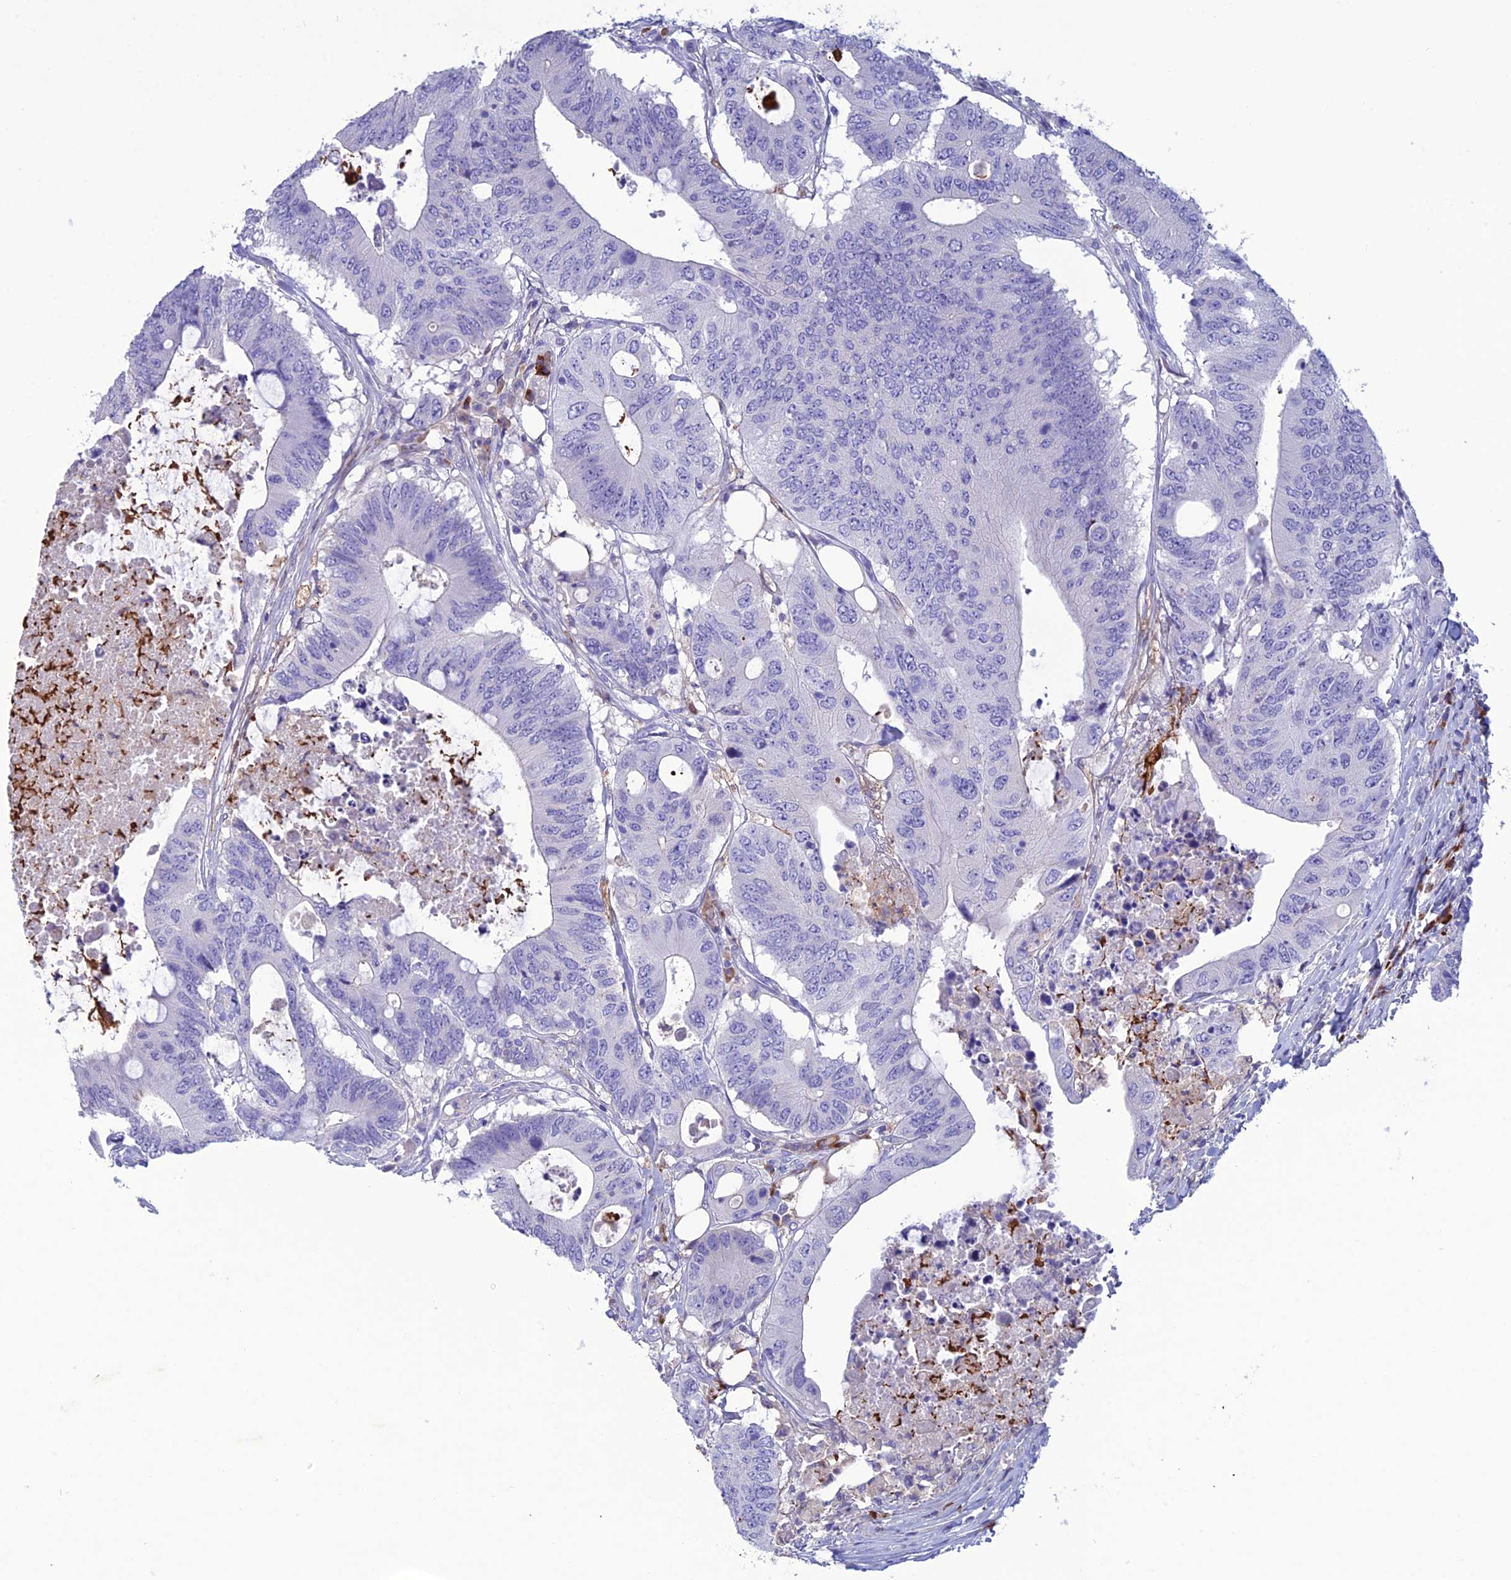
{"staining": {"intensity": "negative", "quantity": "none", "location": "none"}, "tissue": "colorectal cancer", "cell_type": "Tumor cells", "image_type": "cancer", "snomed": [{"axis": "morphology", "description": "Adenocarcinoma, NOS"}, {"axis": "topography", "description": "Colon"}], "caption": "An immunohistochemistry image of colorectal cancer is shown. There is no staining in tumor cells of colorectal cancer.", "gene": "CRB2", "patient": {"sex": "male", "age": 71}}